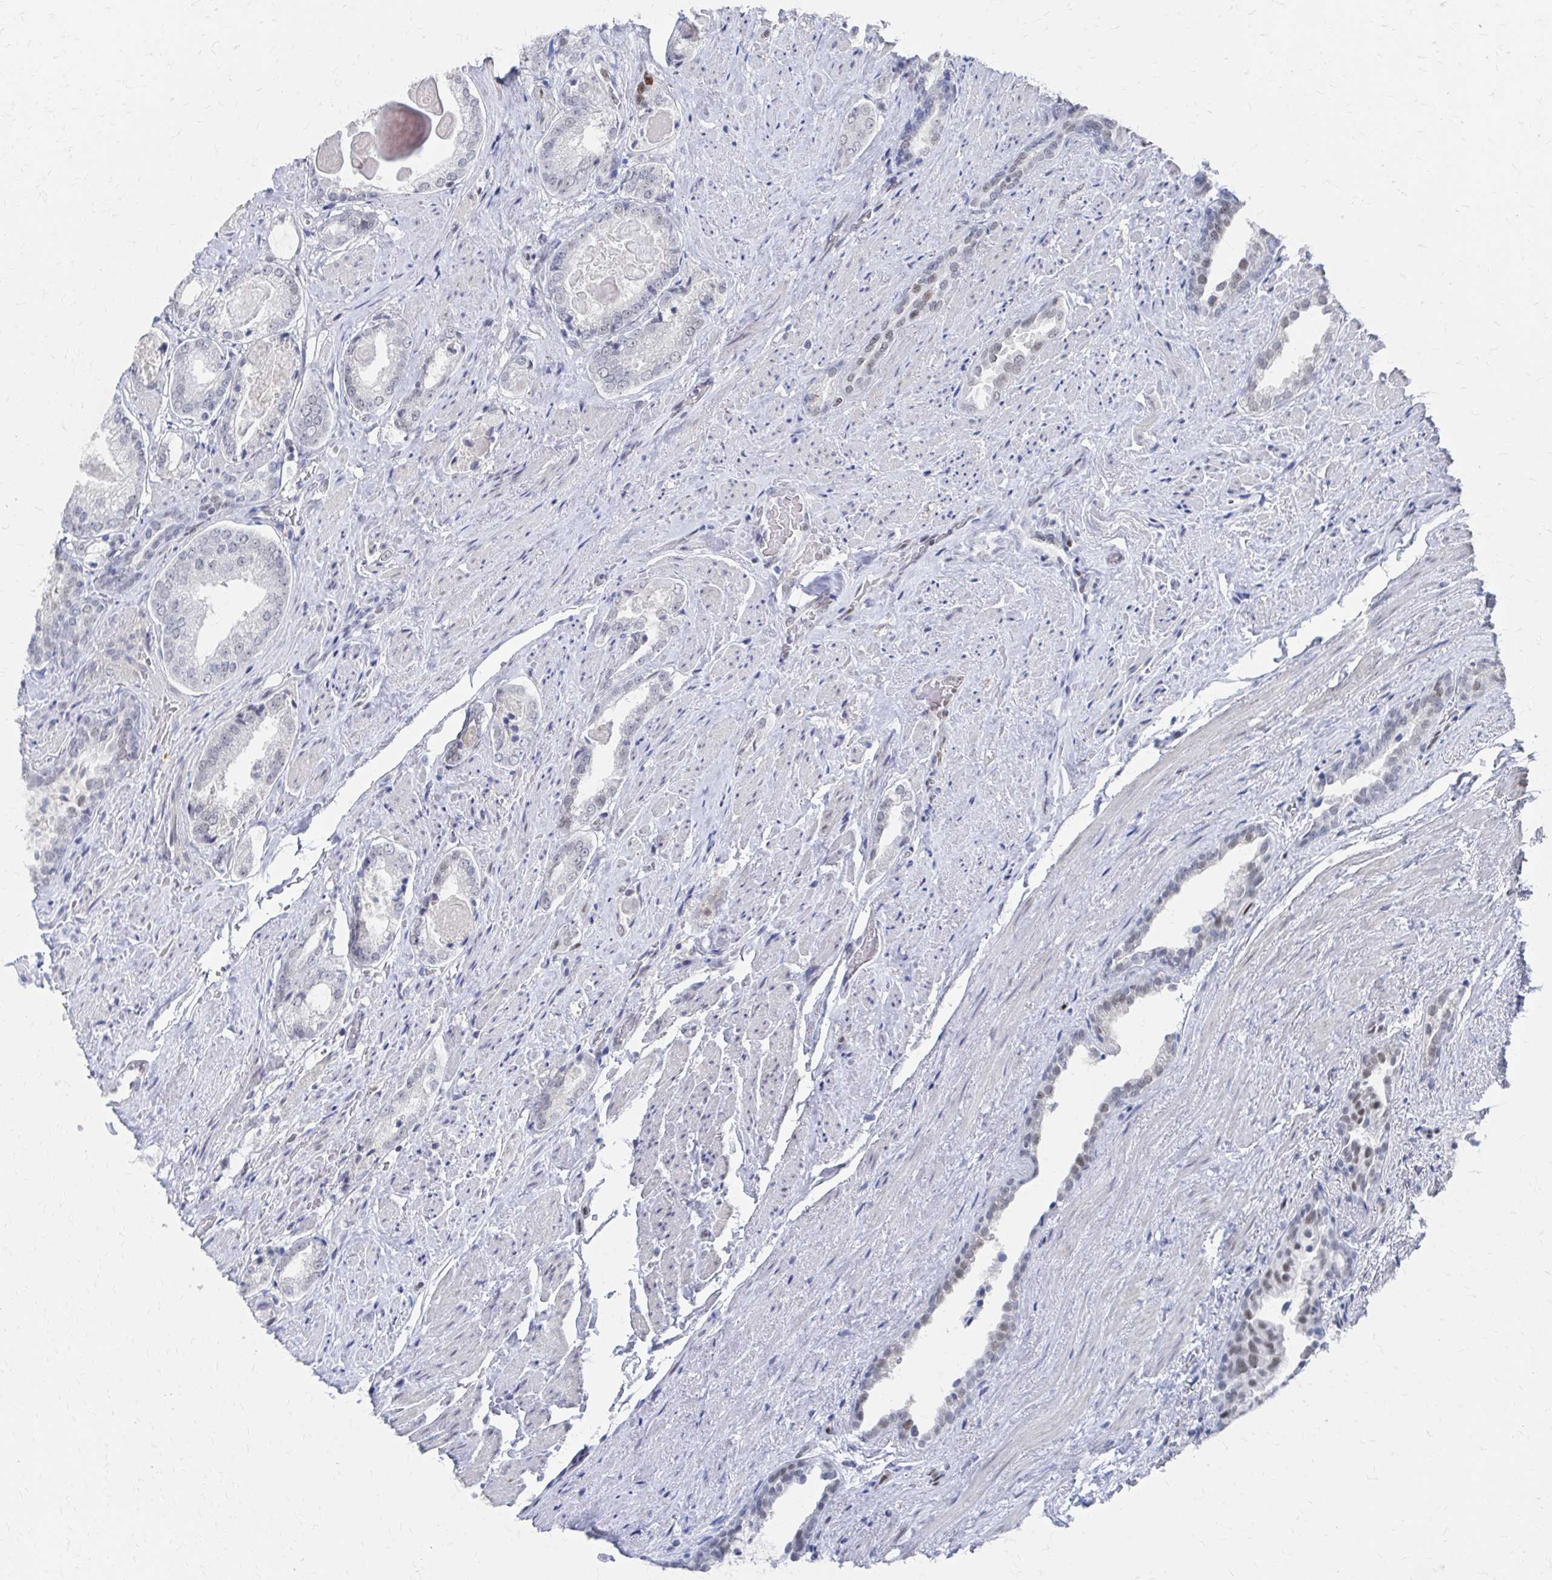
{"staining": {"intensity": "negative", "quantity": "none", "location": "none"}, "tissue": "prostate cancer", "cell_type": "Tumor cells", "image_type": "cancer", "snomed": [{"axis": "morphology", "description": "Adenocarcinoma, High grade"}, {"axis": "topography", "description": "Prostate"}], "caption": "This is an immunohistochemistry photomicrograph of human prostate cancer (adenocarcinoma (high-grade)). There is no expression in tumor cells.", "gene": "CDIN1", "patient": {"sex": "male", "age": 65}}